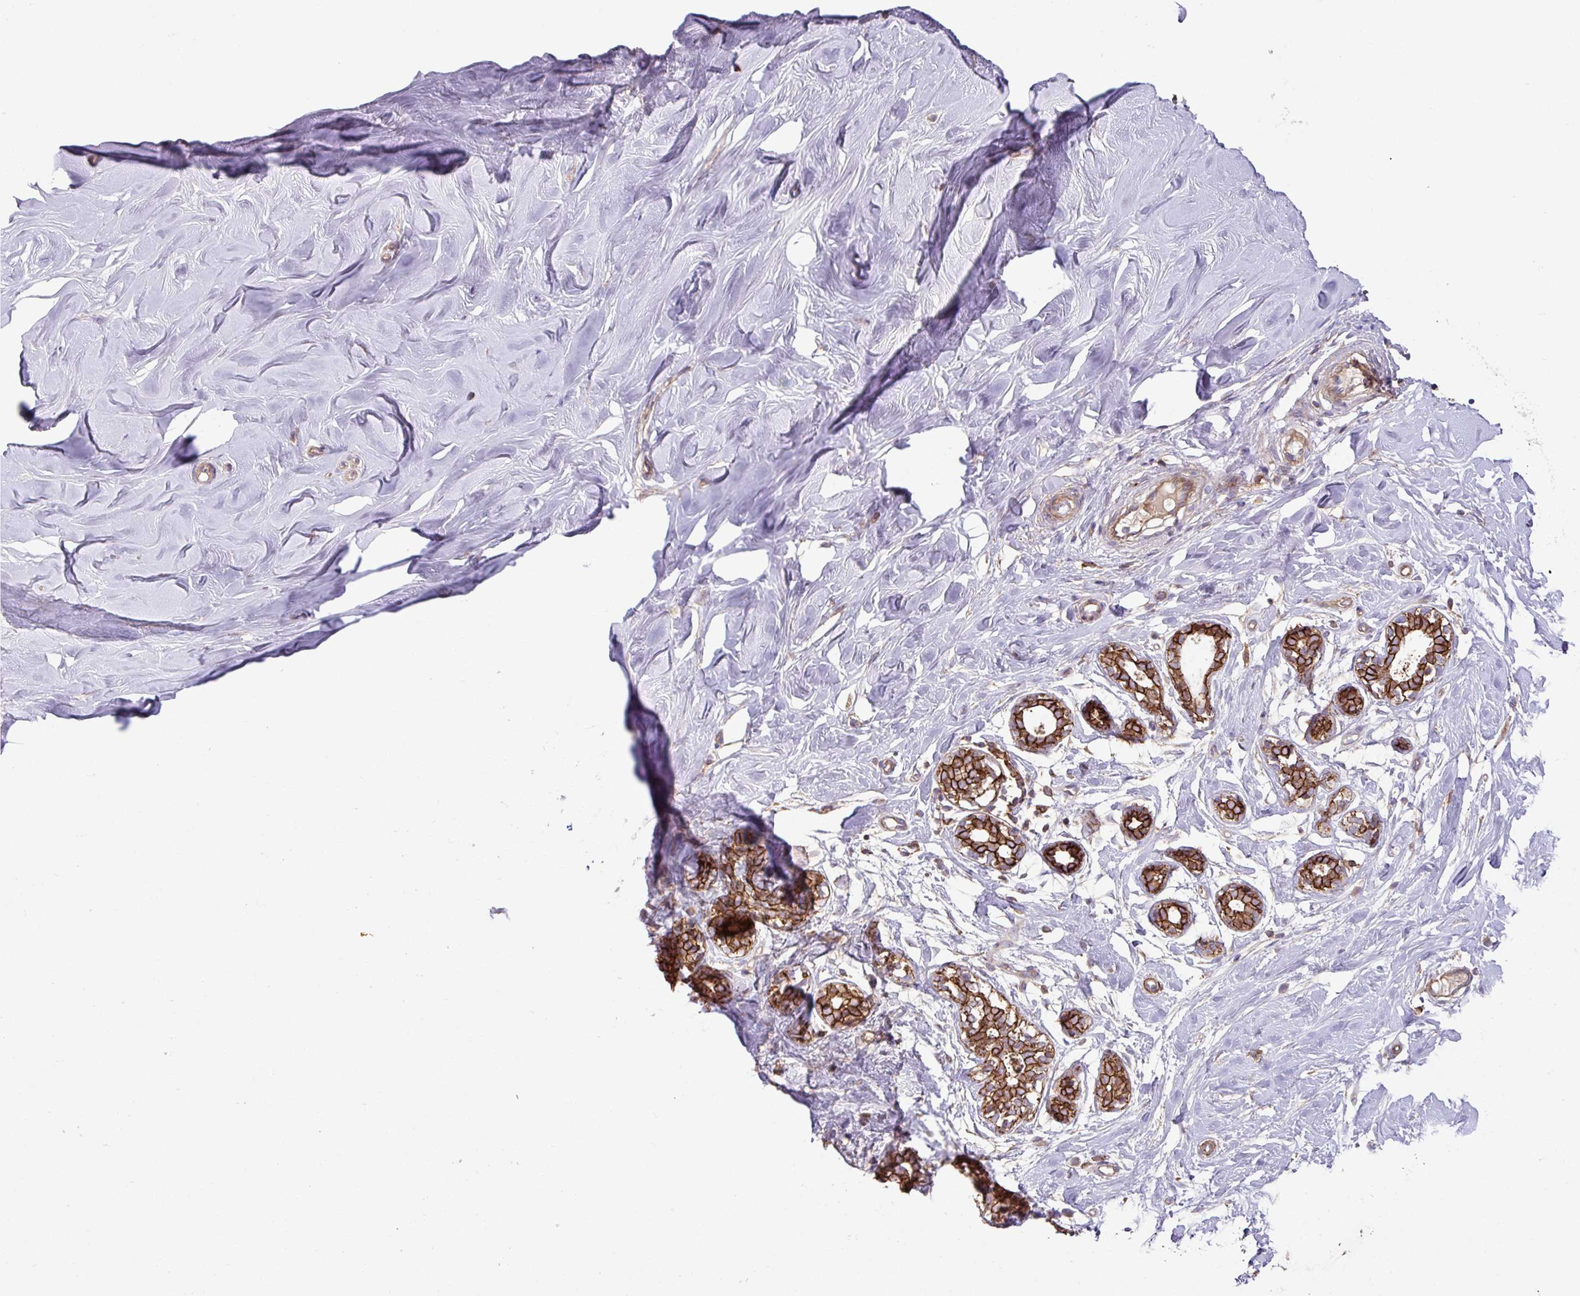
{"staining": {"intensity": "negative", "quantity": "none", "location": "none"}, "tissue": "breast", "cell_type": "Adipocytes", "image_type": "normal", "snomed": [{"axis": "morphology", "description": "Normal tissue, NOS"}, {"axis": "topography", "description": "Breast"}], "caption": "Immunohistochemistry (IHC) image of normal breast: human breast stained with DAB (3,3'-diaminobenzidine) displays no significant protein staining in adipocytes.", "gene": "RIC1", "patient": {"sex": "female", "age": 27}}